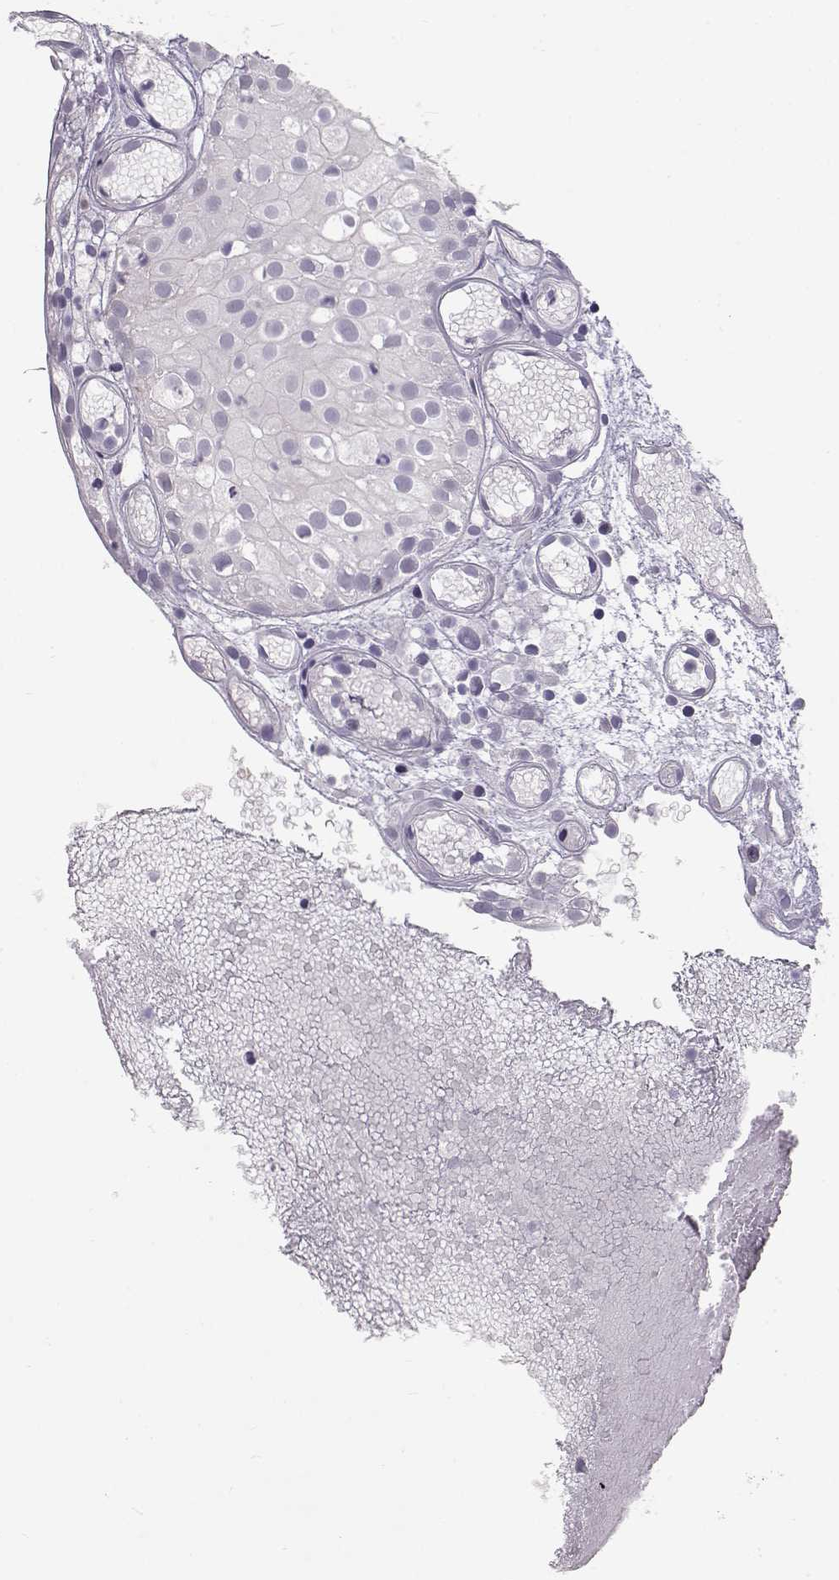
{"staining": {"intensity": "negative", "quantity": "none", "location": "none"}, "tissue": "prostate cancer", "cell_type": "Tumor cells", "image_type": "cancer", "snomed": [{"axis": "morphology", "description": "Adenocarcinoma, High grade"}, {"axis": "topography", "description": "Prostate"}], "caption": "Protein analysis of prostate high-grade adenocarcinoma reveals no significant staining in tumor cells.", "gene": "NUTM1", "patient": {"sex": "male", "age": 79}}